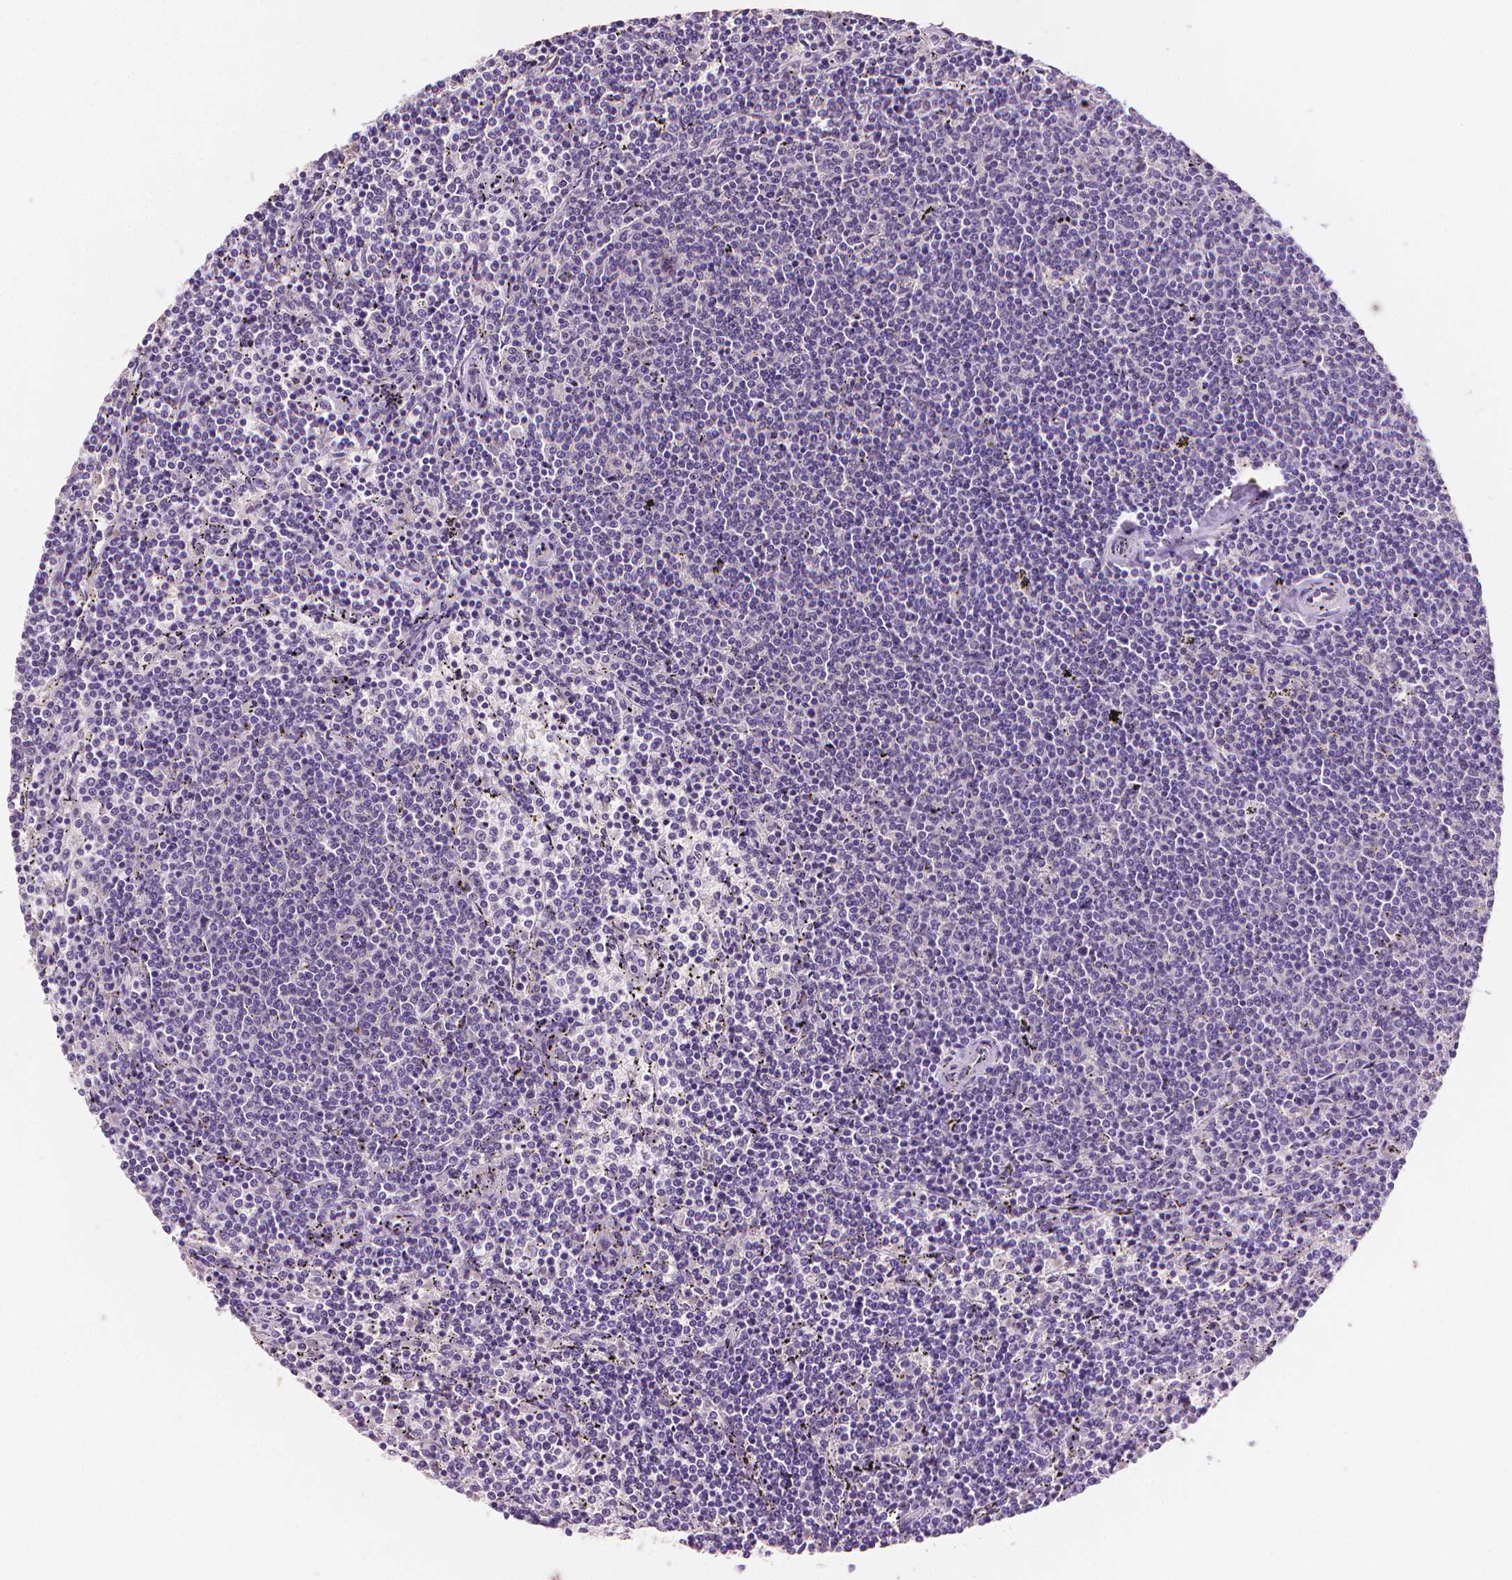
{"staining": {"intensity": "negative", "quantity": "none", "location": "none"}, "tissue": "lymphoma", "cell_type": "Tumor cells", "image_type": "cancer", "snomed": [{"axis": "morphology", "description": "Malignant lymphoma, non-Hodgkin's type, Low grade"}, {"axis": "topography", "description": "Spleen"}], "caption": "Tumor cells are negative for brown protein staining in lymphoma.", "gene": "FASN", "patient": {"sex": "female", "age": 50}}